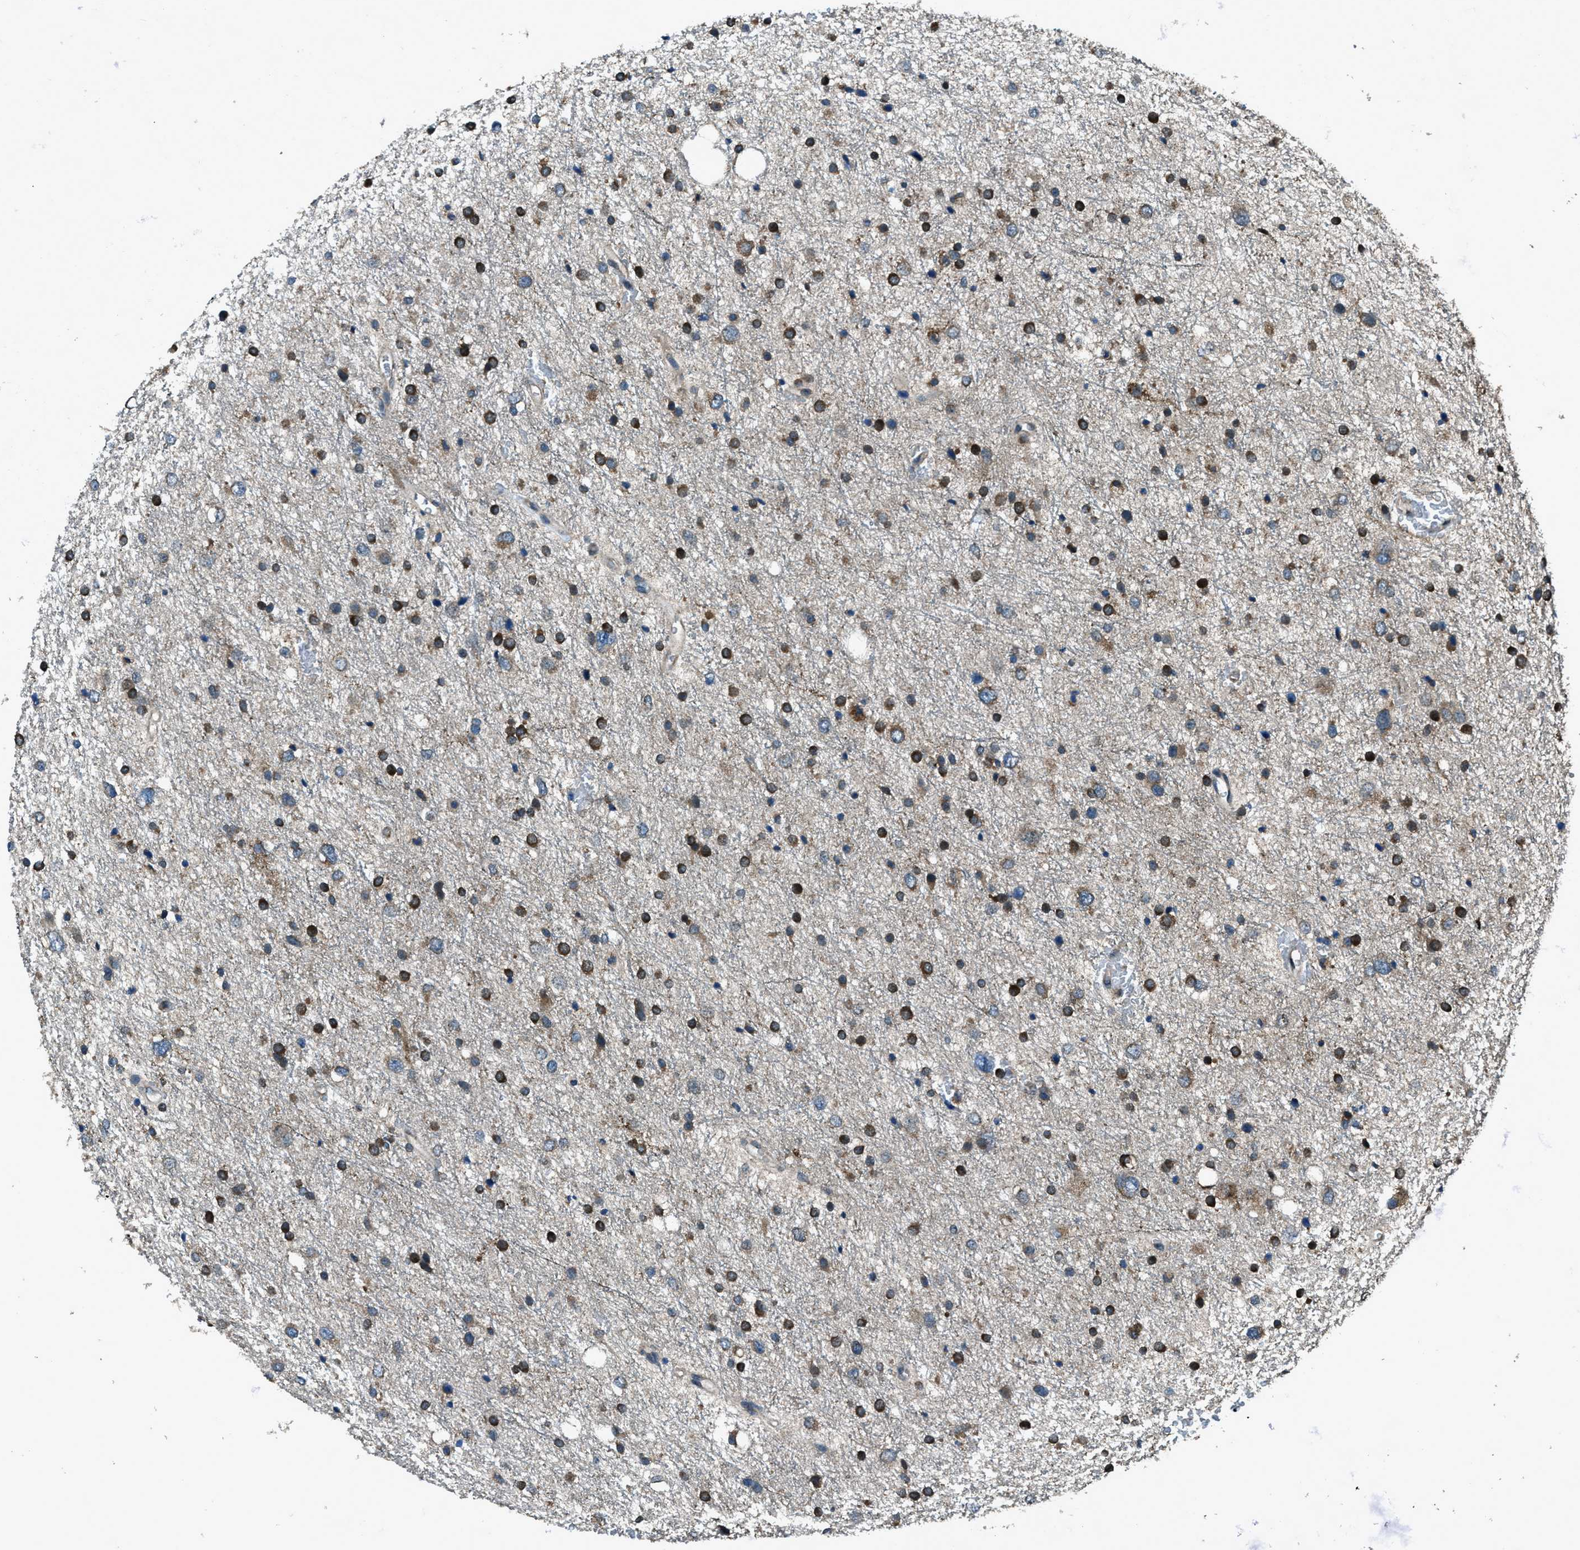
{"staining": {"intensity": "moderate", "quantity": "25%-75%", "location": "cytoplasmic/membranous"}, "tissue": "glioma", "cell_type": "Tumor cells", "image_type": "cancer", "snomed": [{"axis": "morphology", "description": "Glioma, malignant, Low grade"}, {"axis": "topography", "description": "Brain"}], "caption": "Moderate cytoplasmic/membranous positivity is identified in about 25%-75% of tumor cells in malignant low-grade glioma.", "gene": "TRIM4", "patient": {"sex": "female", "age": 37}}